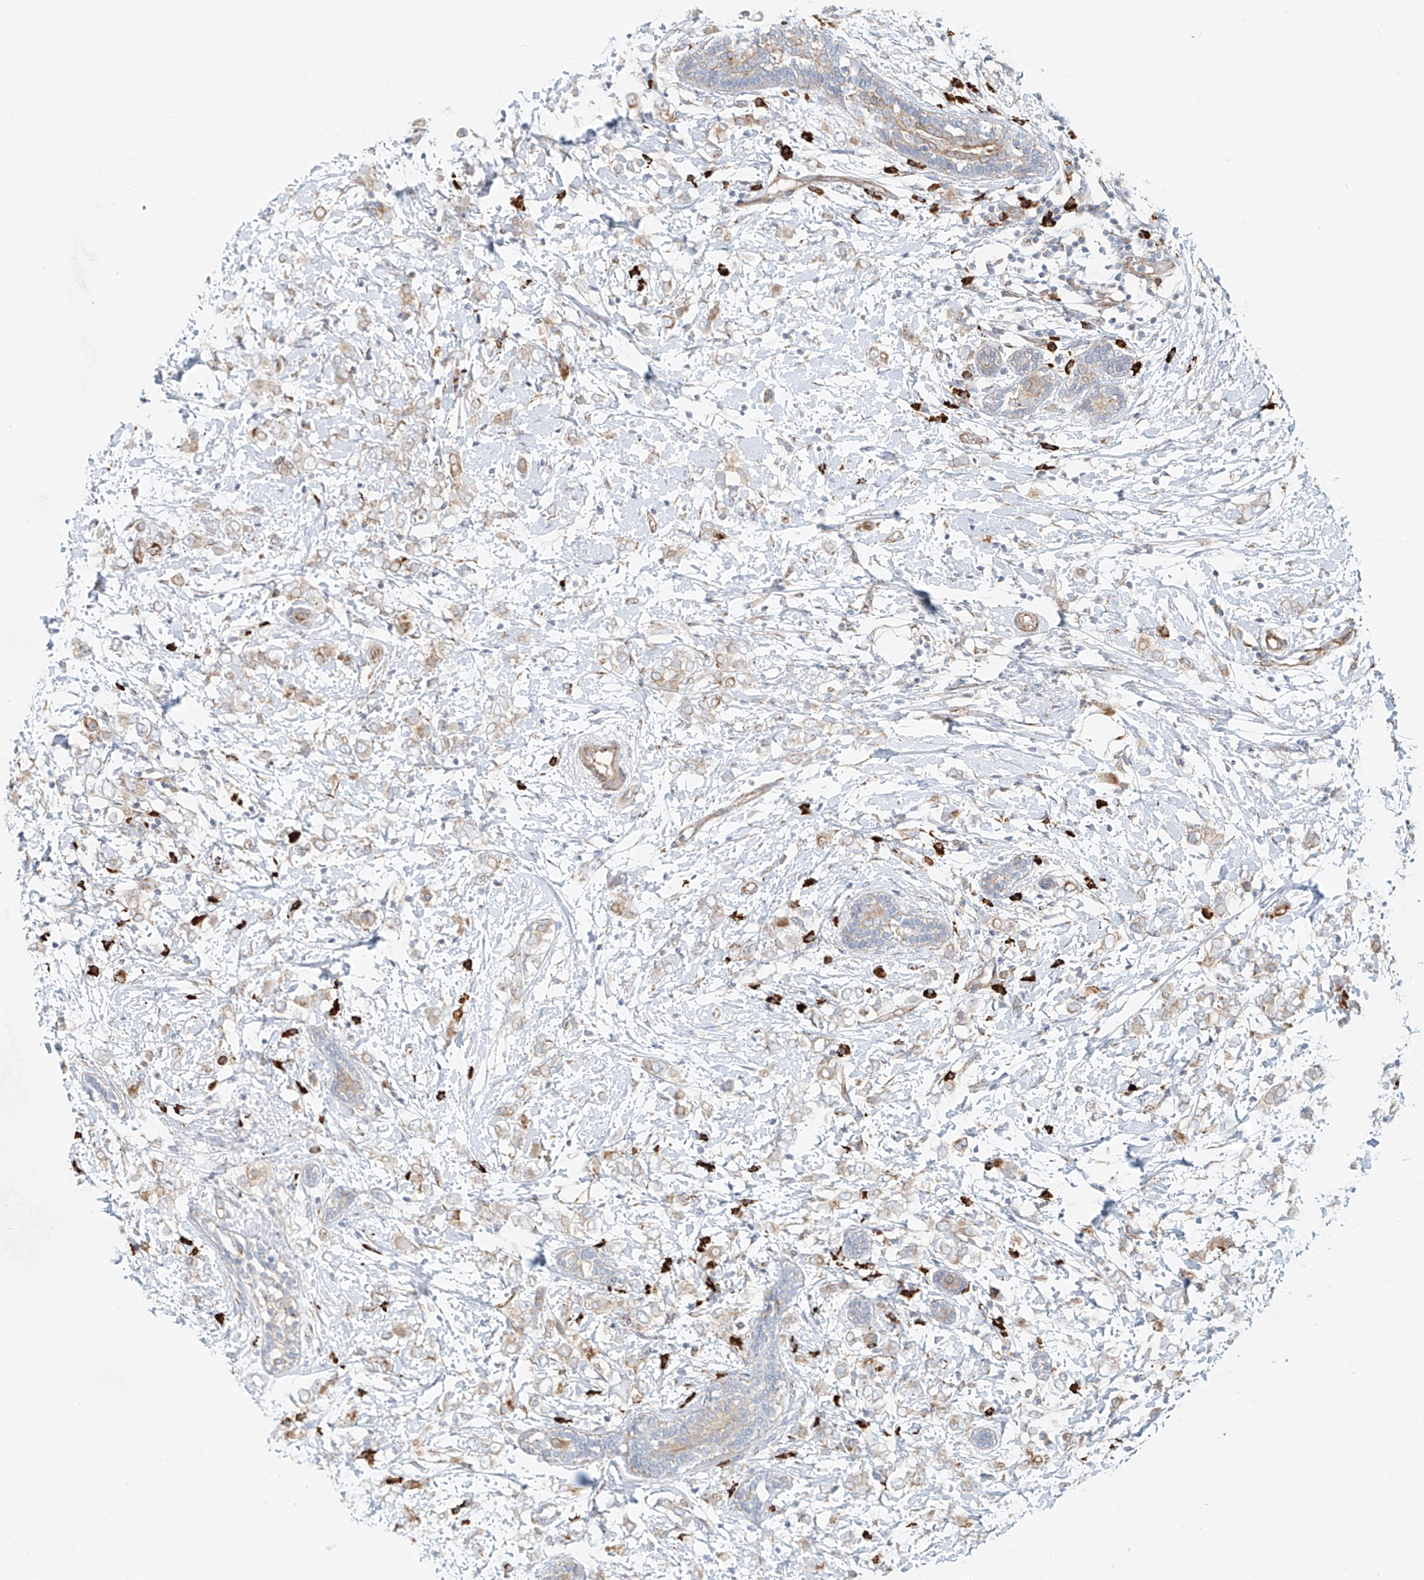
{"staining": {"intensity": "weak", "quantity": "<25%", "location": "cytoplasmic/membranous"}, "tissue": "breast cancer", "cell_type": "Tumor cells", "image_type": "cancer", "snomed": [{"axis": "morphology", "description": "Normal tissue, NOS"}, {"axis": "morphology", "description": "Lobular carcinoma"}, {"axis": "topography", "description": "Breast"}], "caption": "Breast cancer stained for a protein using immunohistochemistry (IHC) demonstrates no positivity tumor cells.", "gene": "EIPR1", "patient": {"sex": "female", "age": 47}}